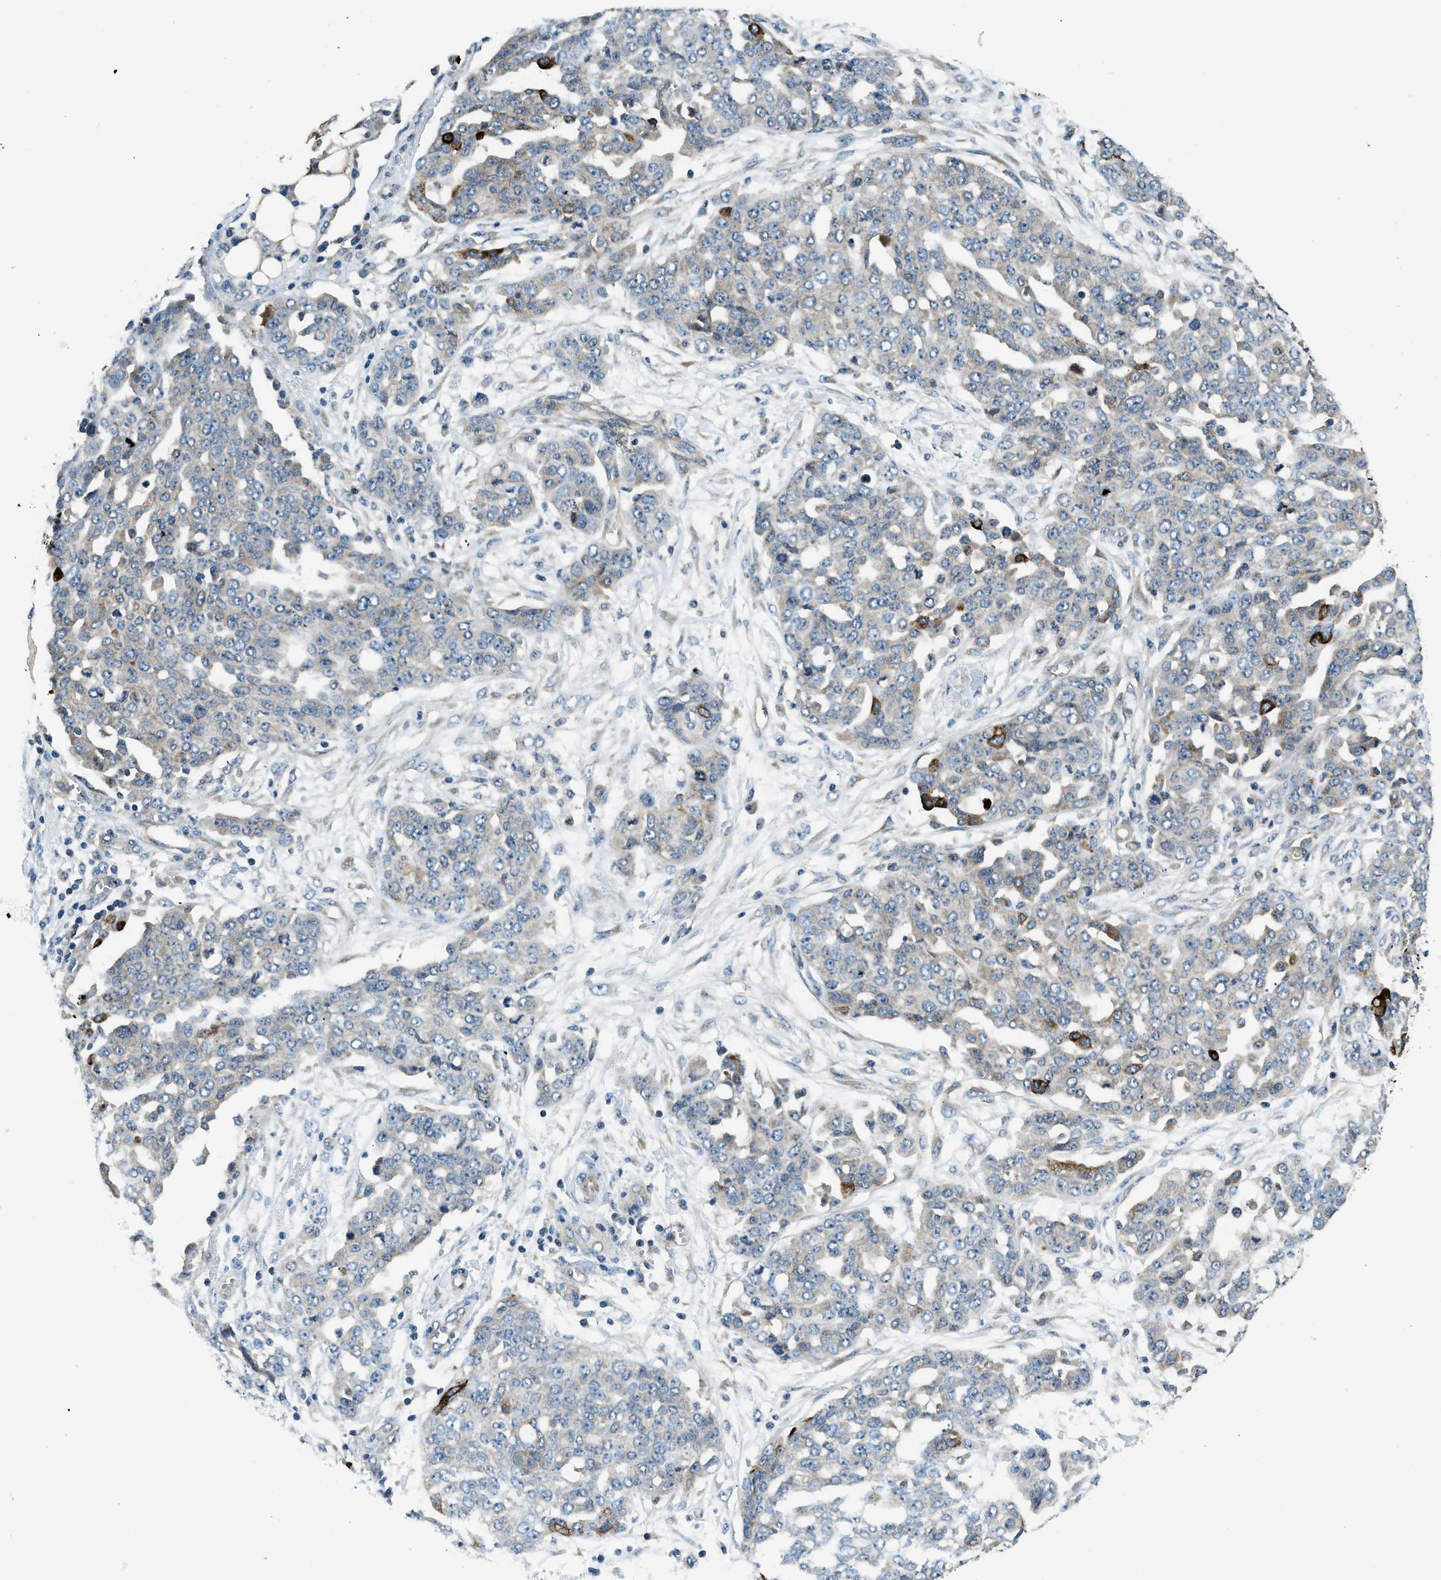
{"staining": {"intensity": "strong", "quantity": "<25%", "location": "cytoplasmic/membranous"}, "tissue": "ovarian cancer", "cell_type": "Tumor cells", "image_type": "cancer", "snomed": [{"axis": "morphology", "description": "Cystadenocarcinoma, serous, NOS"}, {"axis": "topography", "description": "Soft tissue"}, {"axis": "topography", "description": "Ovary"}], "caption": "Immunohistochemical staining of ovarian cancer (serous cystadenocarcinoma) exhibits medium levels of strong cytoplasmic/membranous staining in about <25% of tumor cells.", "gene": "IL3RA", "patient": {"sex": "female", "age": 57}}